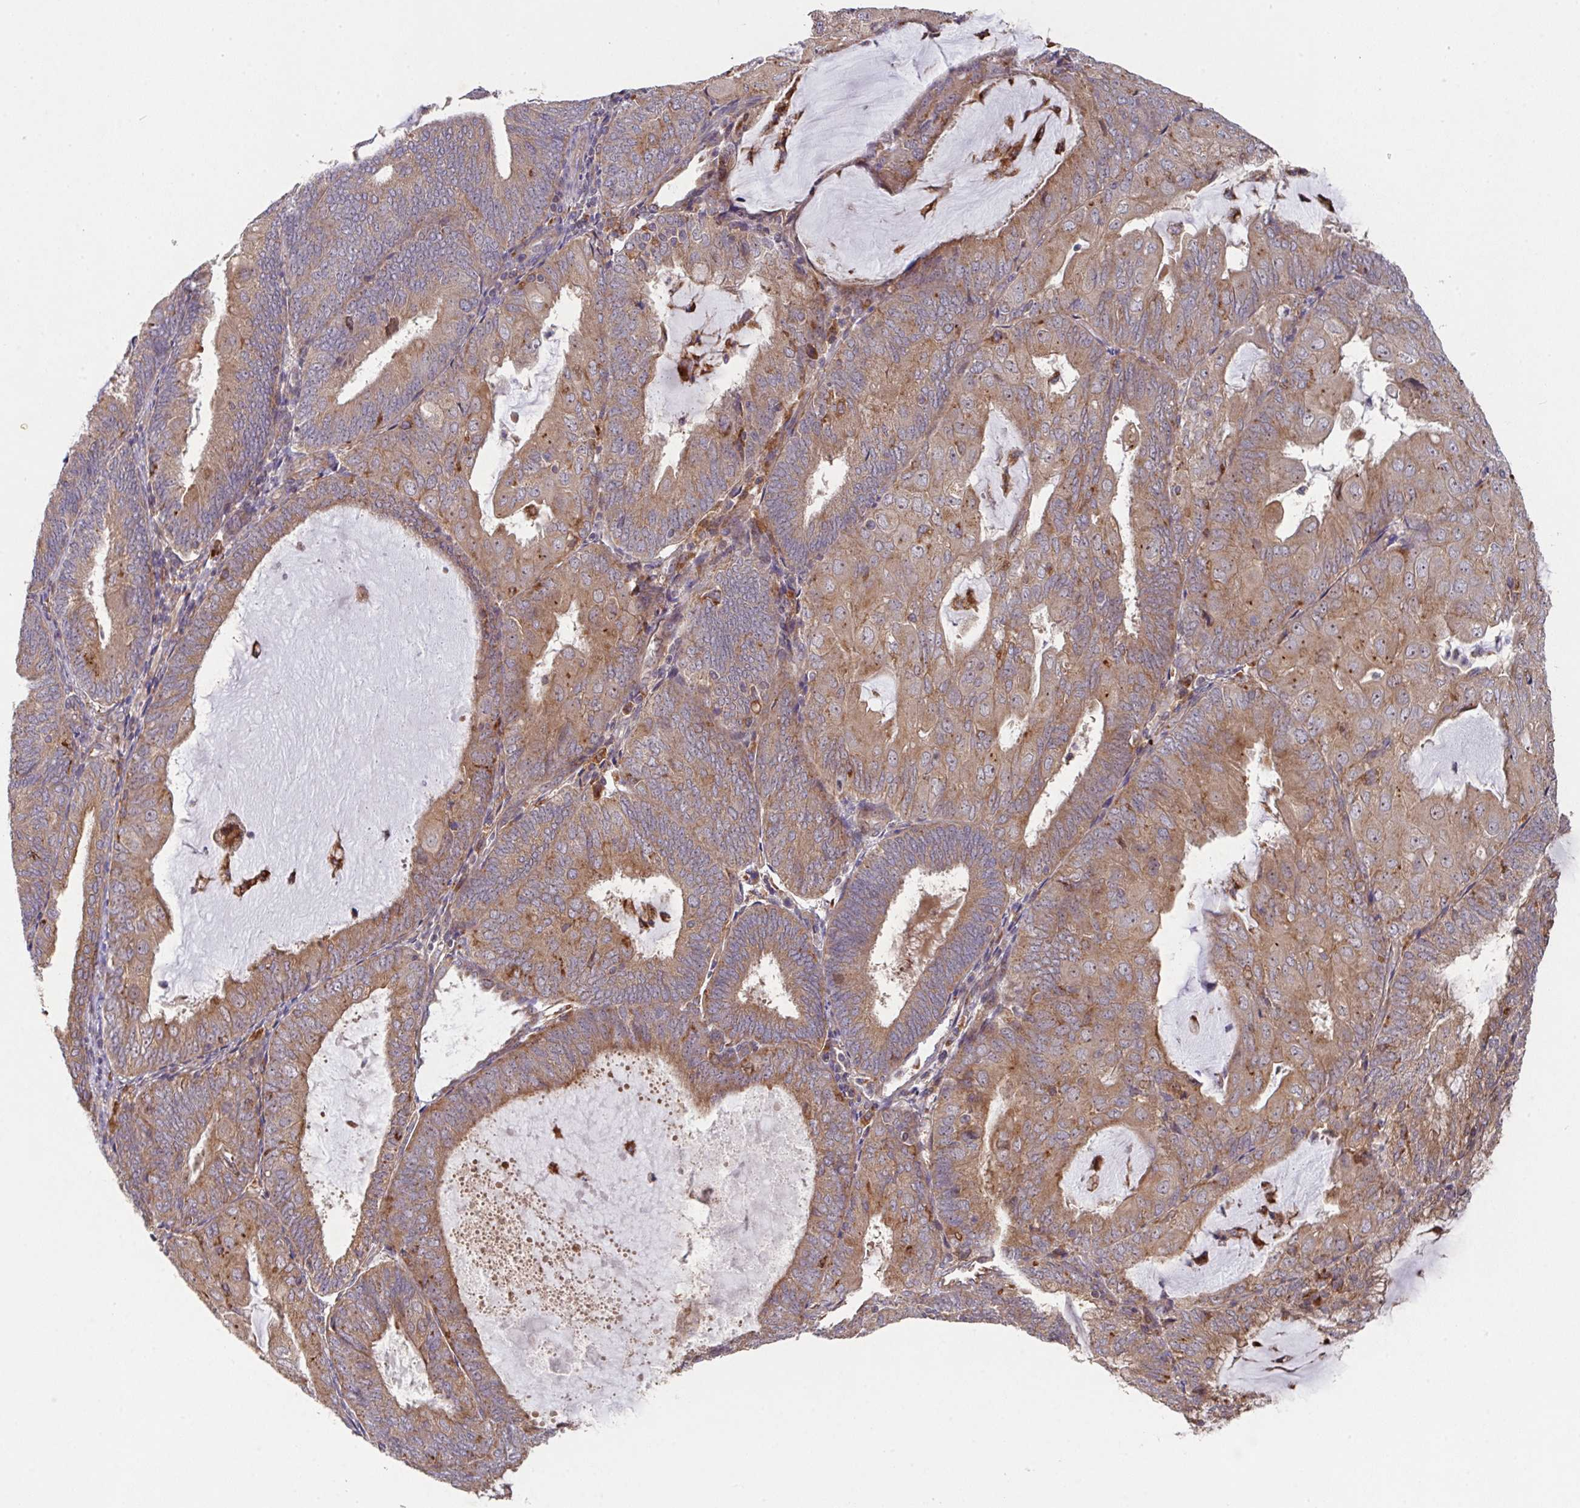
{"staining": {"intensity": "moderate", "quantity": ">75%", "location": "cytoplasmic/membranous"}, "tissue": "endometrial cancer", "cell_type": "Tumor cells", "image_type": "cancer", "snomed": [{"axis": "morphology", "description": "Adenocarcinoma, NOS"}, {"axis": "topography", "description": "Endometrium"}], "caption": "DAB immunohistochemical staining of endometrial adenocarcinoma displays moderate cytoplasmic/membranous protein positivity in approximately >75% of tumor cells.", "gene": "TRIM14", "patient": {"sex": "female", "age": 81}}